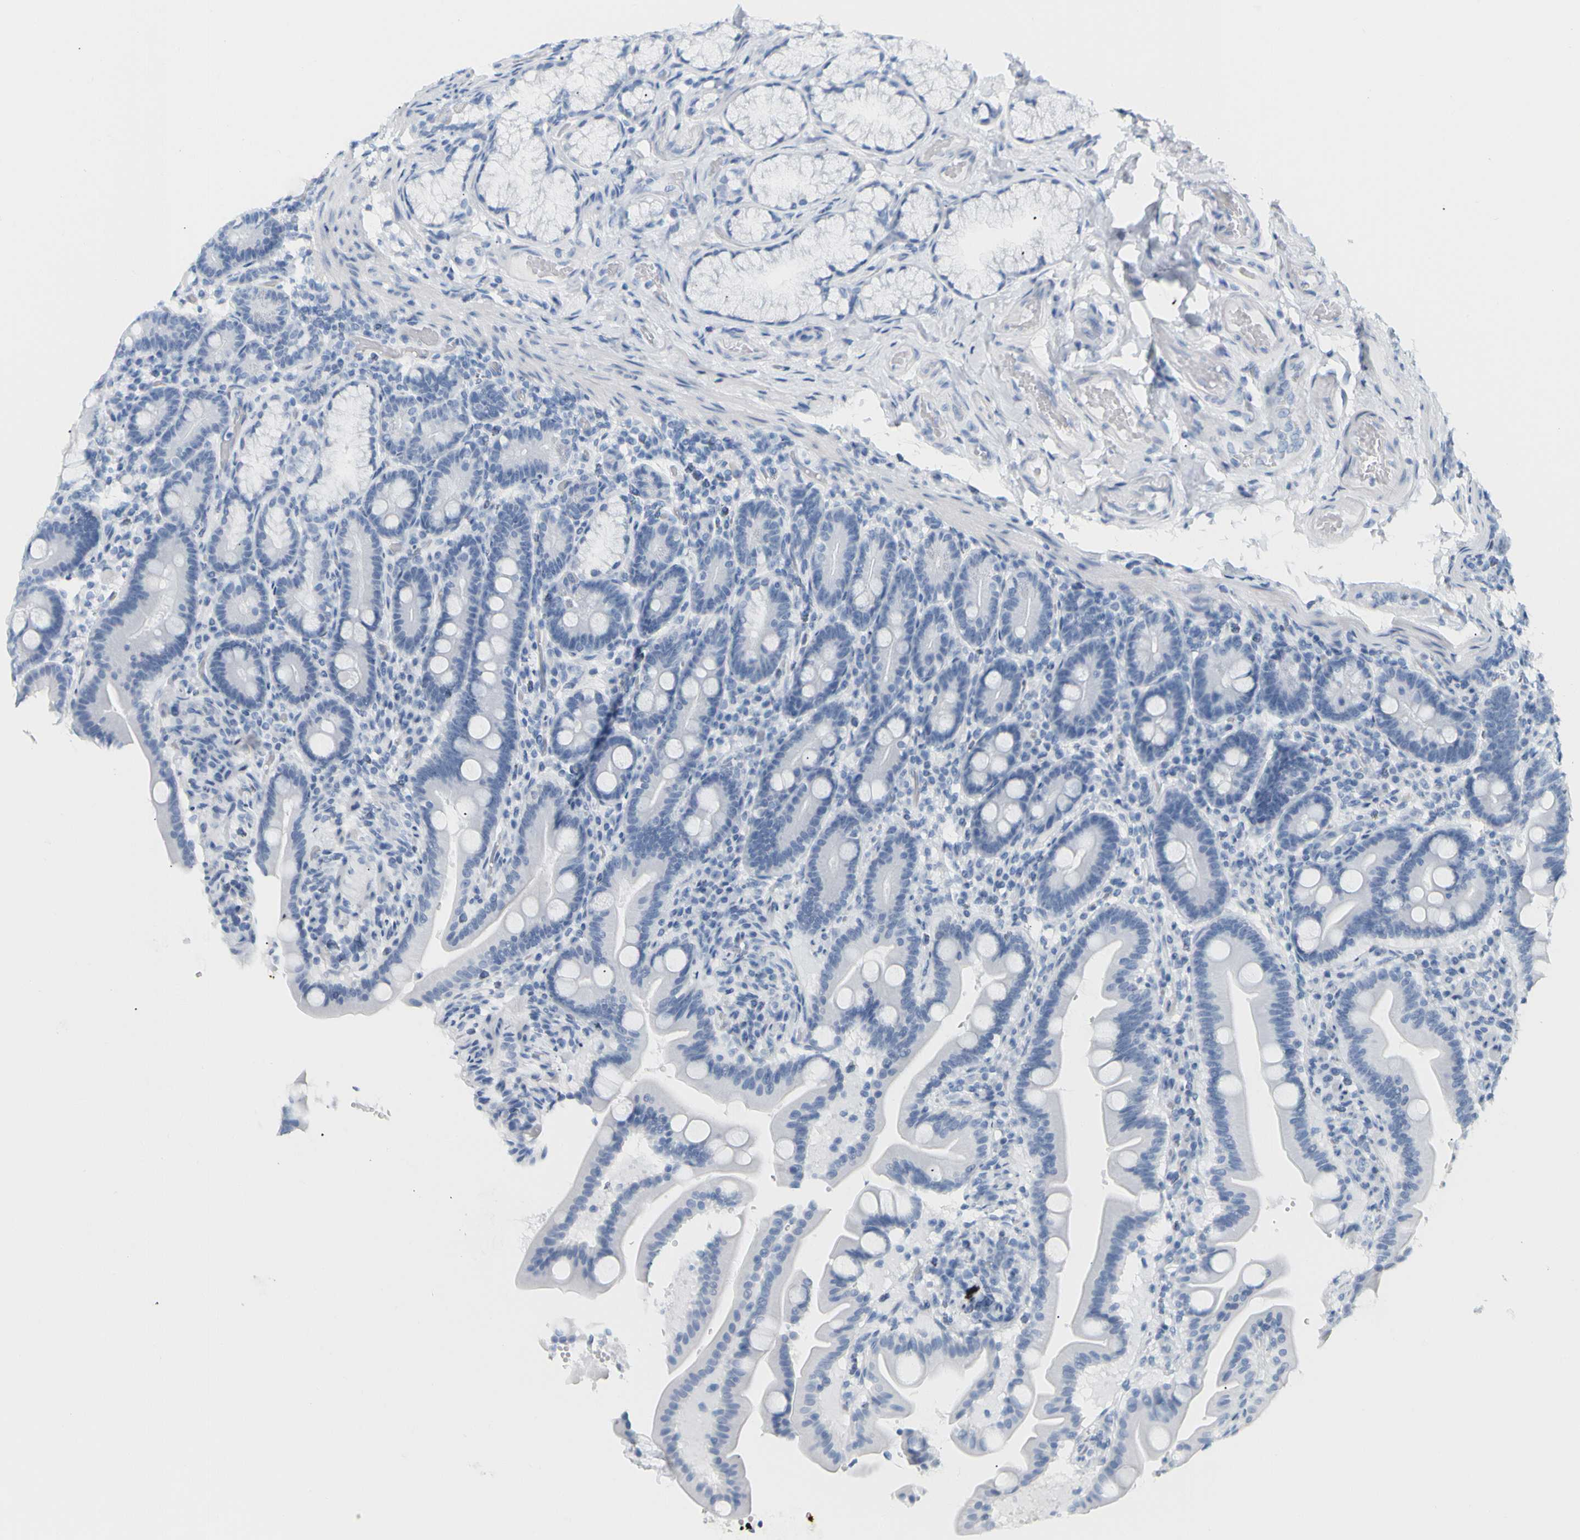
{"staining": {"intensity": "negative", "quantity": "none", "location": "none"}, "tissue": "duodenum", "cell_type": "Glandular cells", "image_type": "normal", "snomed": [{"axis": "morphology", "description": "Normal tissue, NOS"}, {"axis": "topography", "description": "Duodenum"}], "caption": "DAB (3,3'-diaminobenzidine) immunohistochemical staining of unremarkable human duodenum displays no significant expression in glandular cells.", "gene": "OPN1SW", "patient": {"sex": "male", "age": 54}}